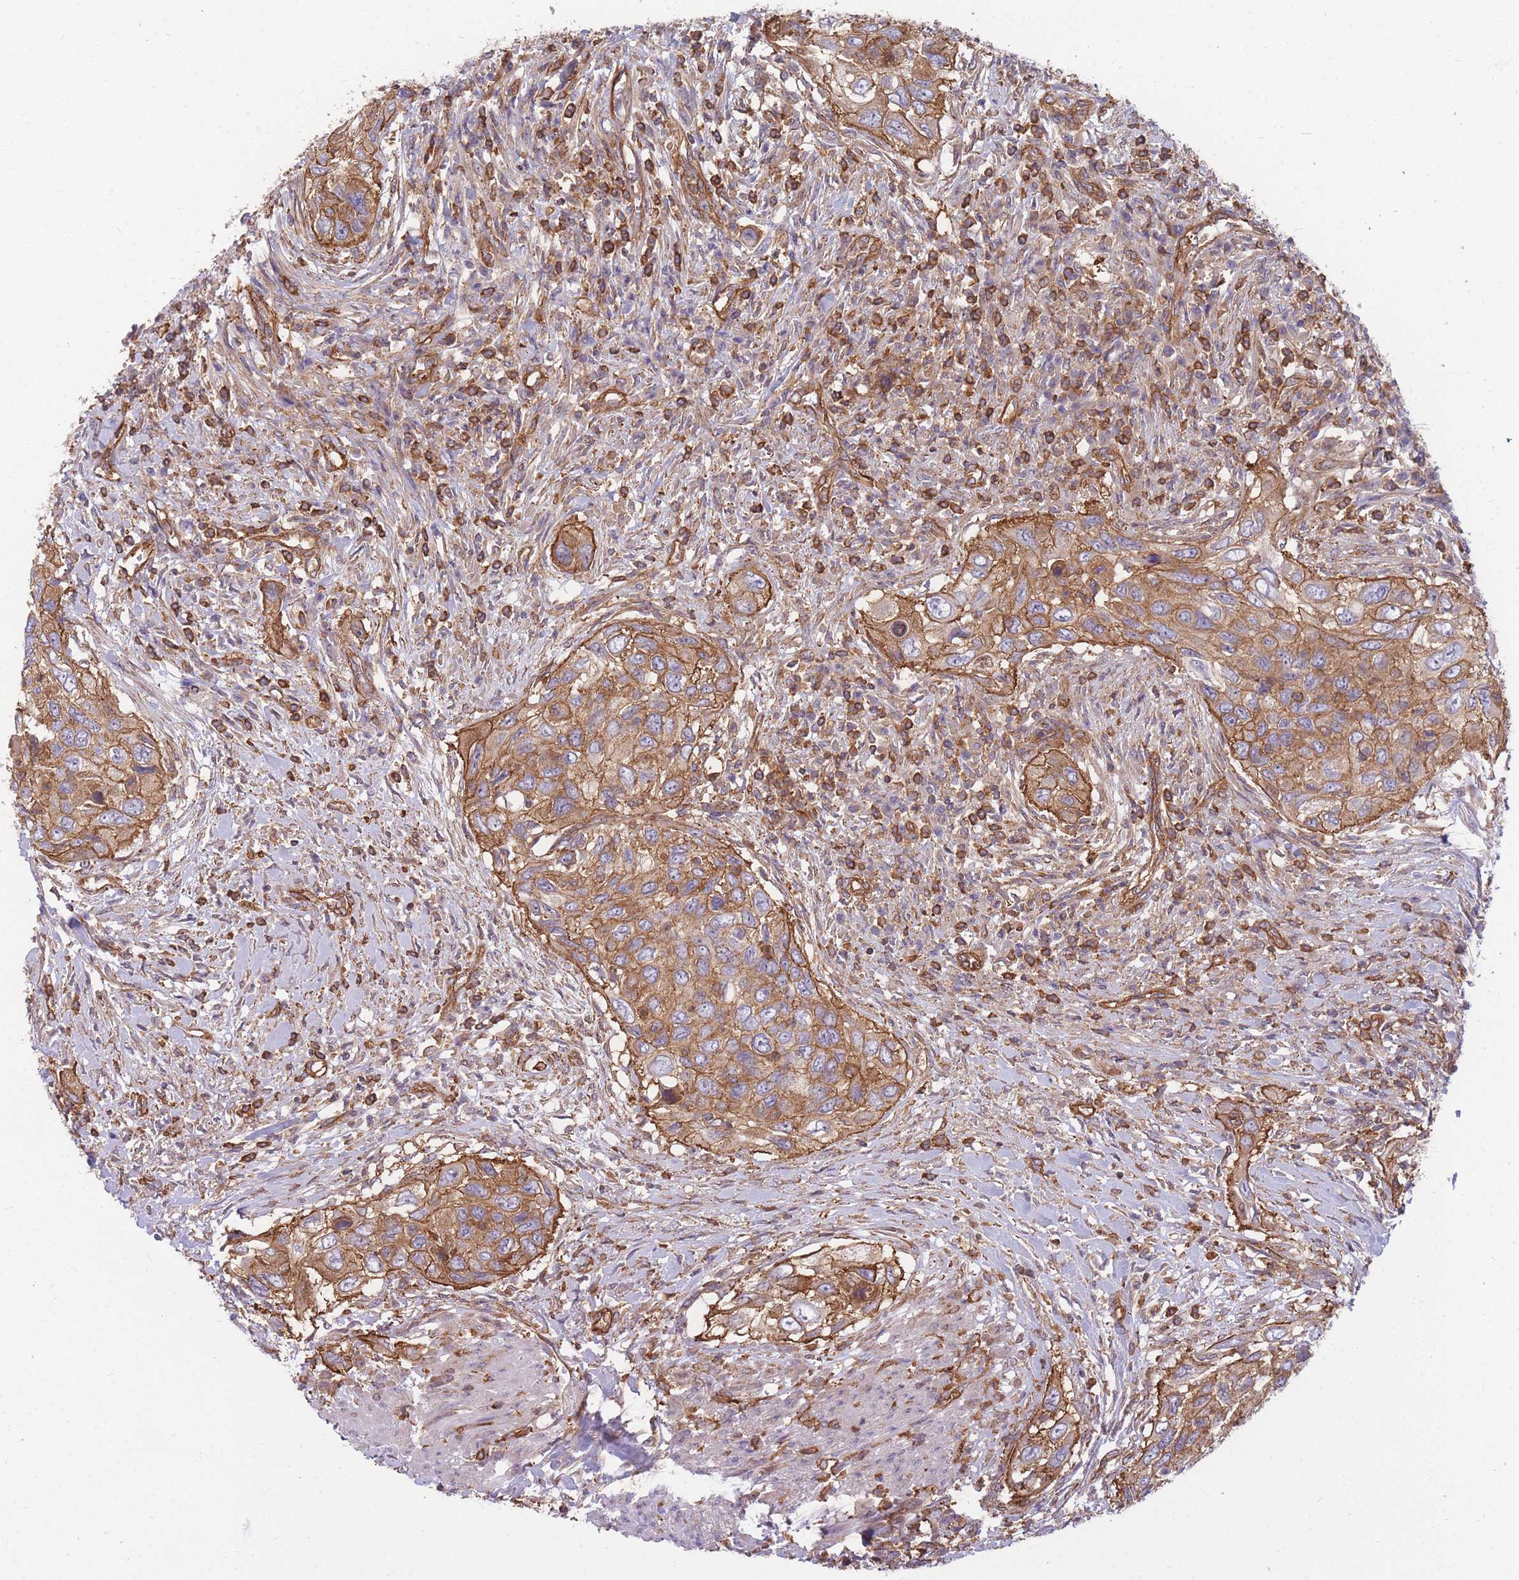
{"staining": {"intensity": "moderate", "quantity": ">75%", "location": "cytoplasmic/membranous"}, "tissue": "urothelial cancer", "cell_type": "Tumor cells", "image_type": "cancer", "snomed": [{"axis": "morphology", "description": "Urothelial carcinoma, High grade"}, {"axis": "topography", "description": "Urinary bladder"}], "caption": "Moderate cytoplasmic/membranous staining for a protein is seen in approximately >75% of tumor cells of urothelial carcinoma (high-grade) using immunohistochemistry.", "gene": "GGA1", "patient": {"sex": "female", "age": 60}}